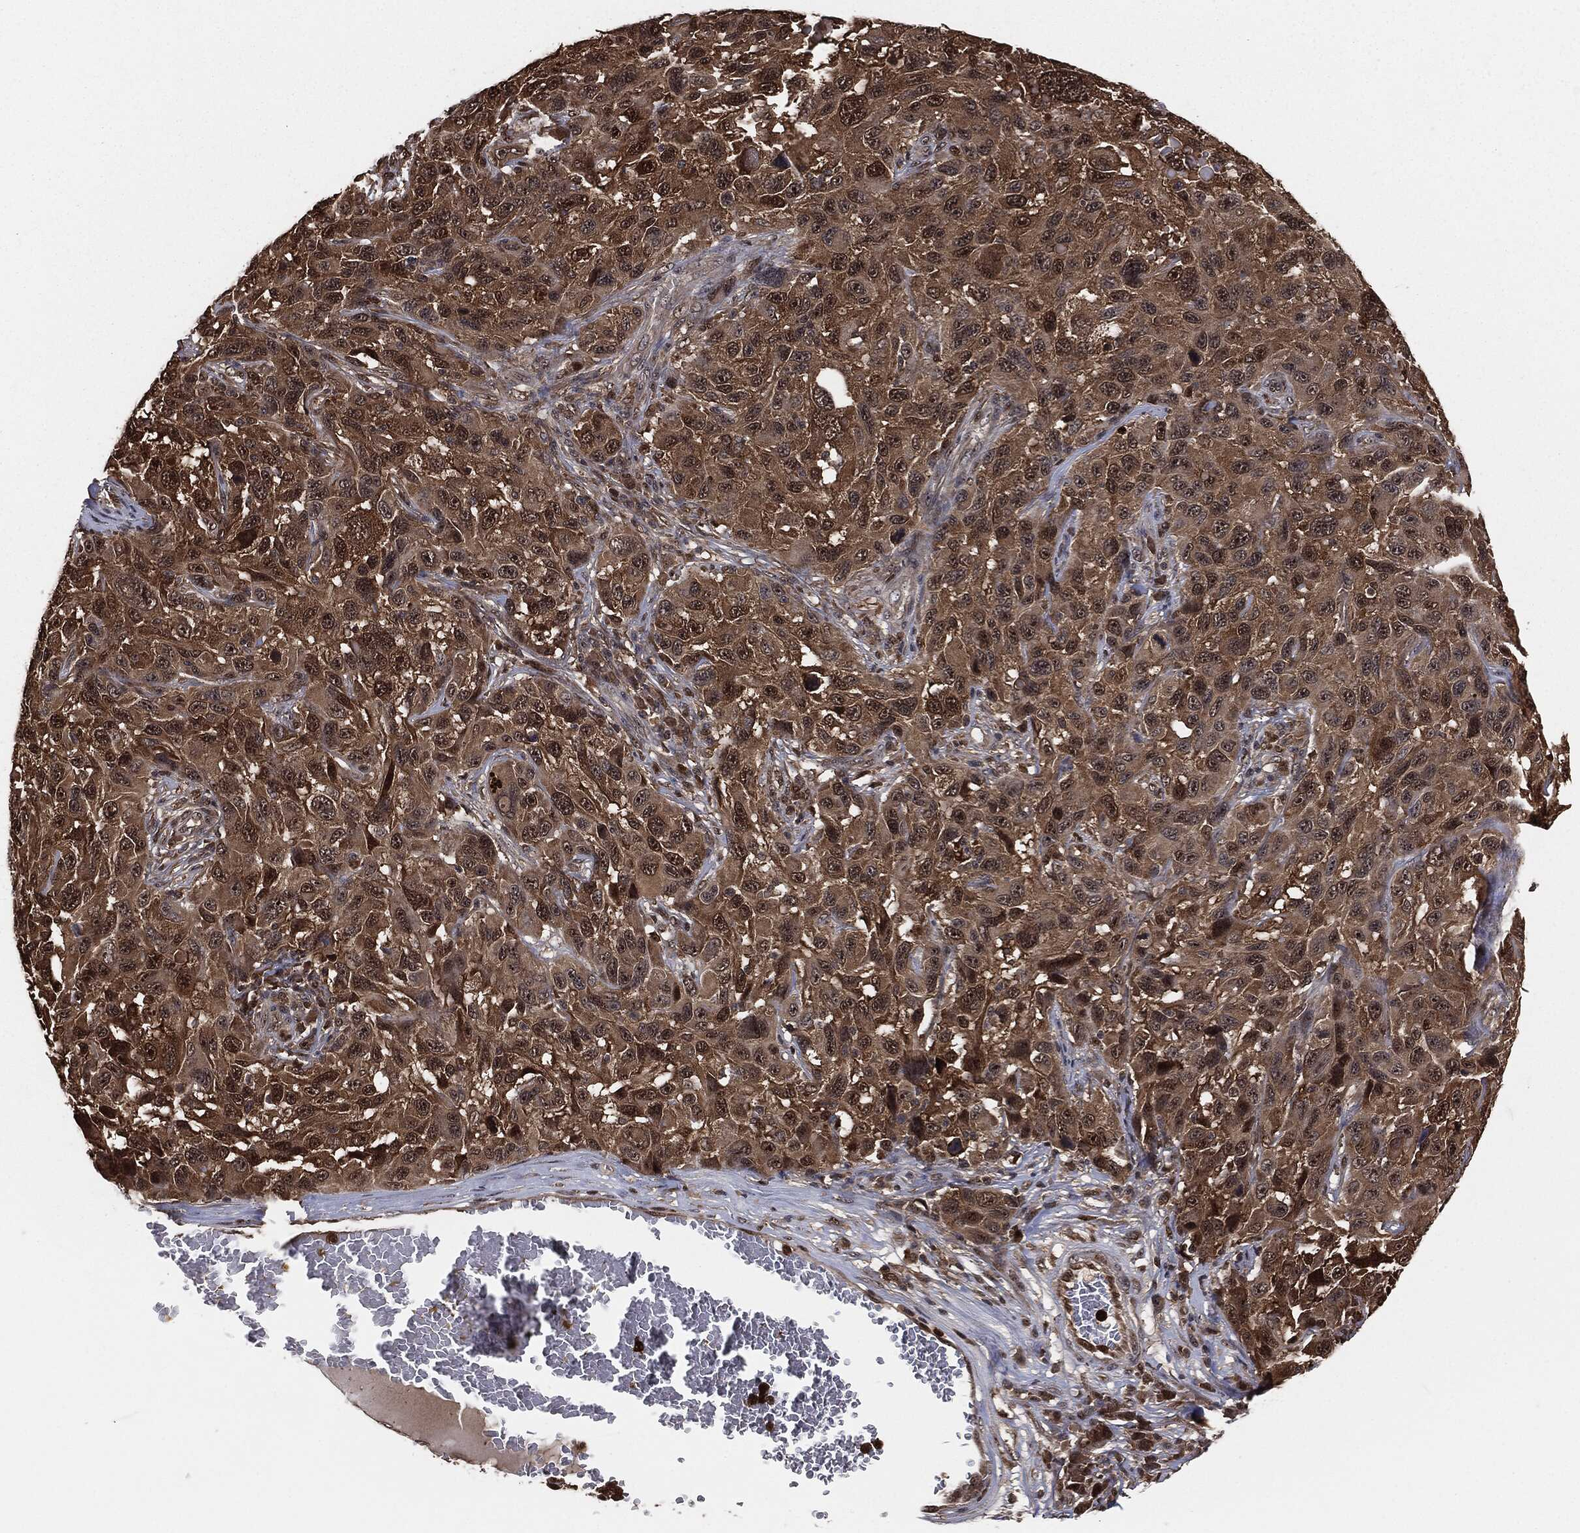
{"staining": {"intensity": "weak", "quantity": "25%-75%", "location": "cytoplasmic/membranous"}, "tissue": "melanoma", "cell_type": "Tumor cells", "image_type": "cancer", "snomed": [{"axis": "morphology", "description": "Malignant melanoma, NOS"}, {"axis": "topography", "description": "Skin"}], "caption": "Melanoma stained with DAB IHC demonstrates low levels of weak cytoplasmic/membranous staining in approximately 25%-75% of tumor cells.", "gene": "CAPRIN2", "patient": {"sex": "male", "age": 53}}